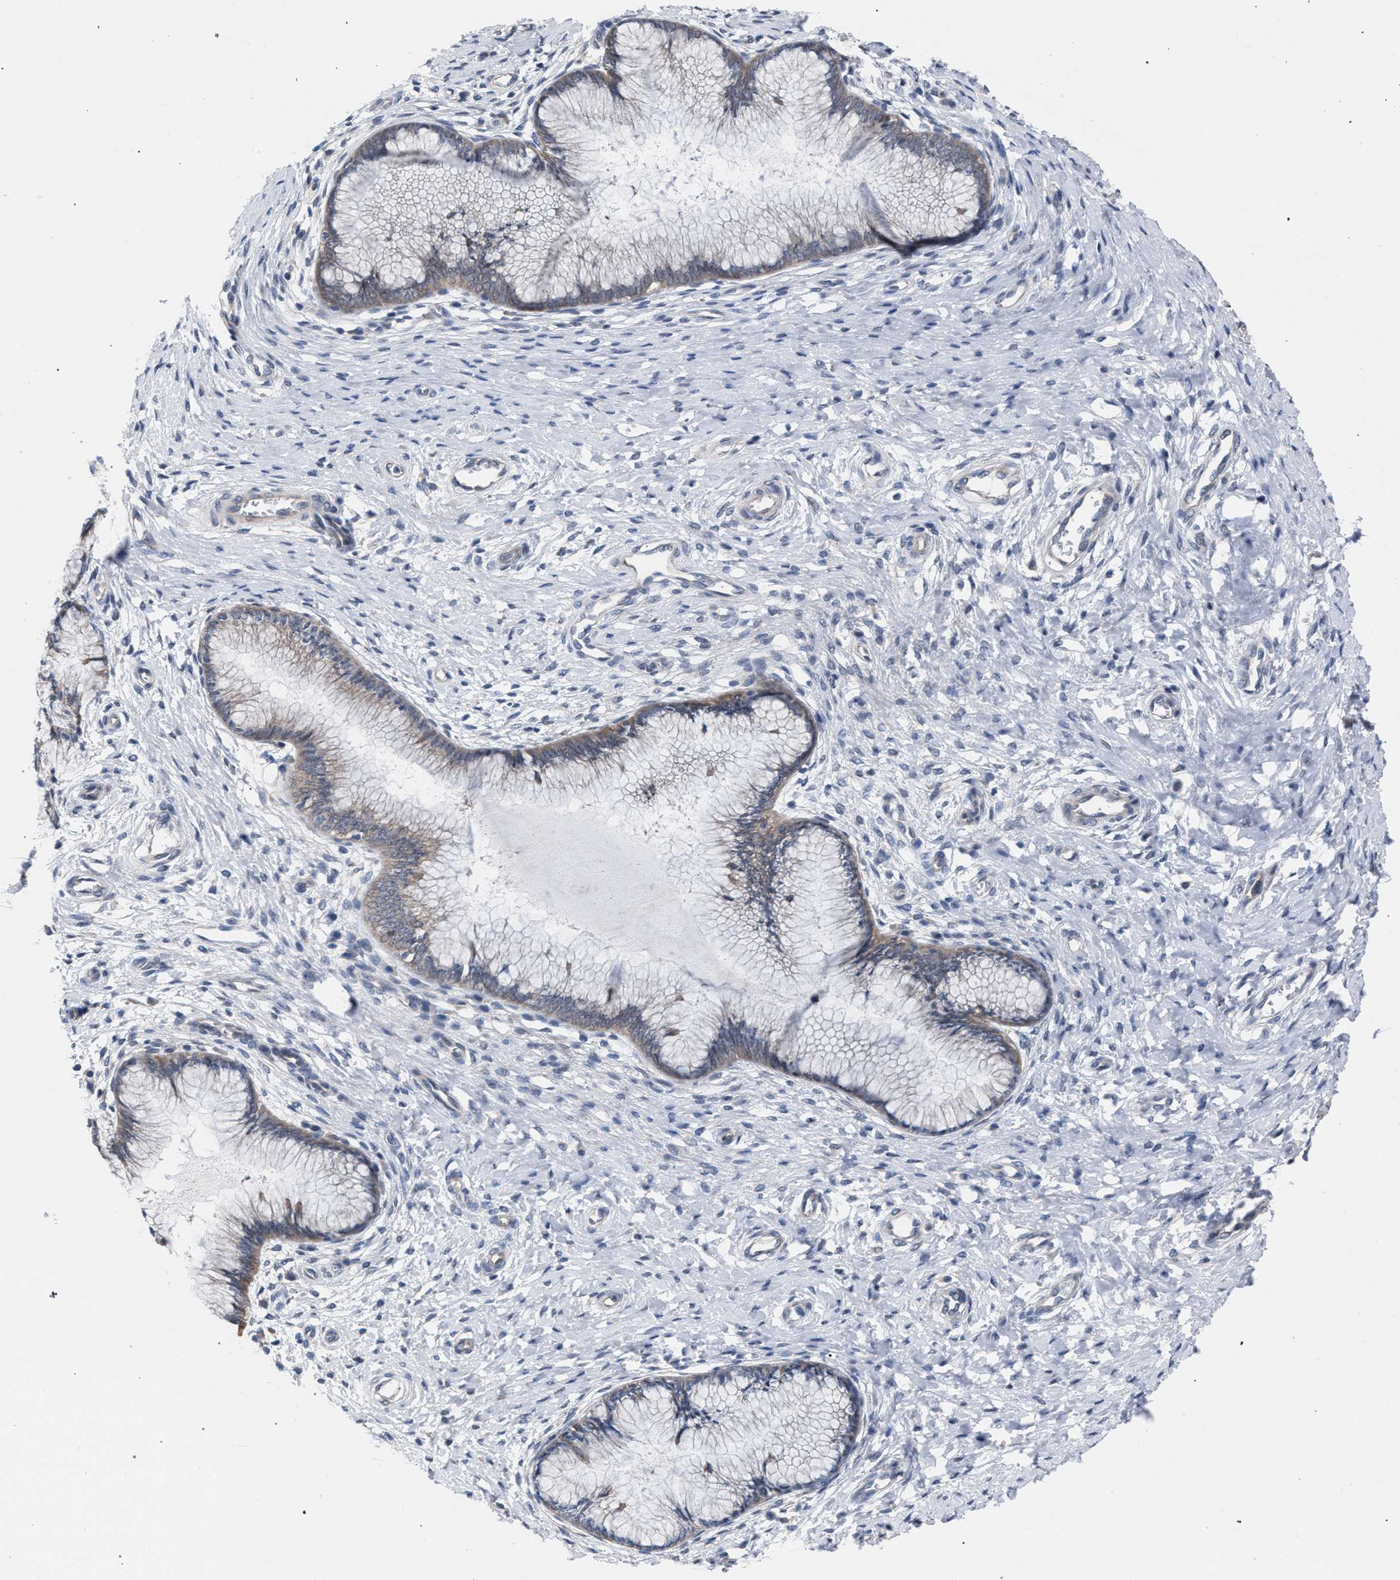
{"staining": {"intensity": "weak", "quantity": "<25%", "location": "cytoplasmic/membranous"}, "tissue": "cervix", "cell_type": "Glandular cells", "image_type": "normal", "snomed": [{"axis": "morphology", "description": "Normal tissue, NOS"}, {"axis": "topography", "description": "Cervix"}], "caption": "Human cervix stained for a protein using immunohistochemistry shows no expression in glandular cells.", "gene": "ARPC5L", "patient": {"sex": "female", "age": 55}}